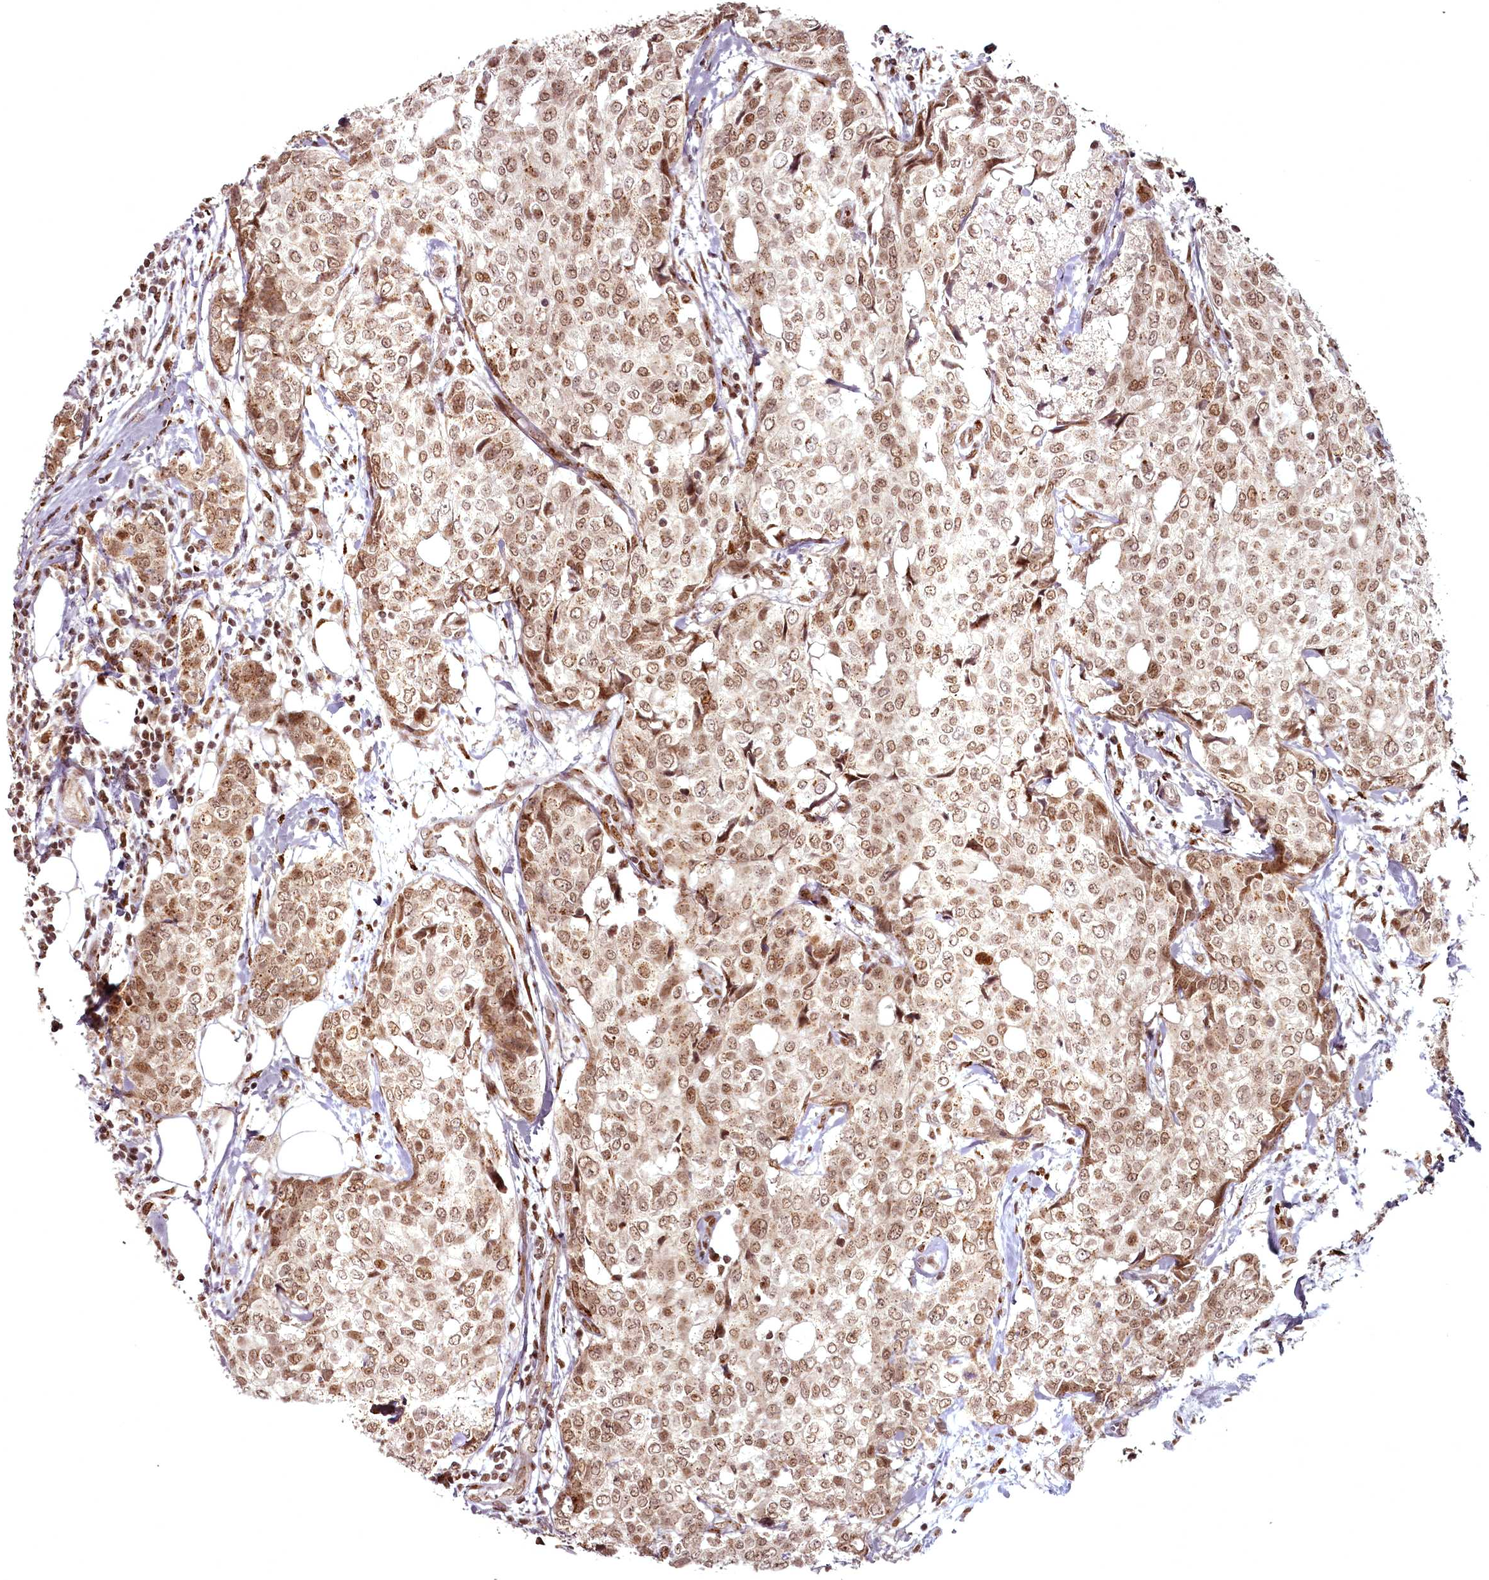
{"staining": {"intensity": "moderate", "quantity": ">75%", "location": "nuclear"}, "tissue": "breast cancer", "cell_type": "Tumor cells", "image_type": "cancer", "snomed": [{"axis": "morphology", "description": "Lobular carcinoma"}, {"axis": "topography", "description": "Breast"}], "caption": "Immunohistochemistry (DAB) staining of human breast cancer (lobular carcinoma) reveals moderate nuclear protein staining in about >75% of tumor cells.", "gene": "CEP83", "patient": {"sex": "female", "age": 51}}